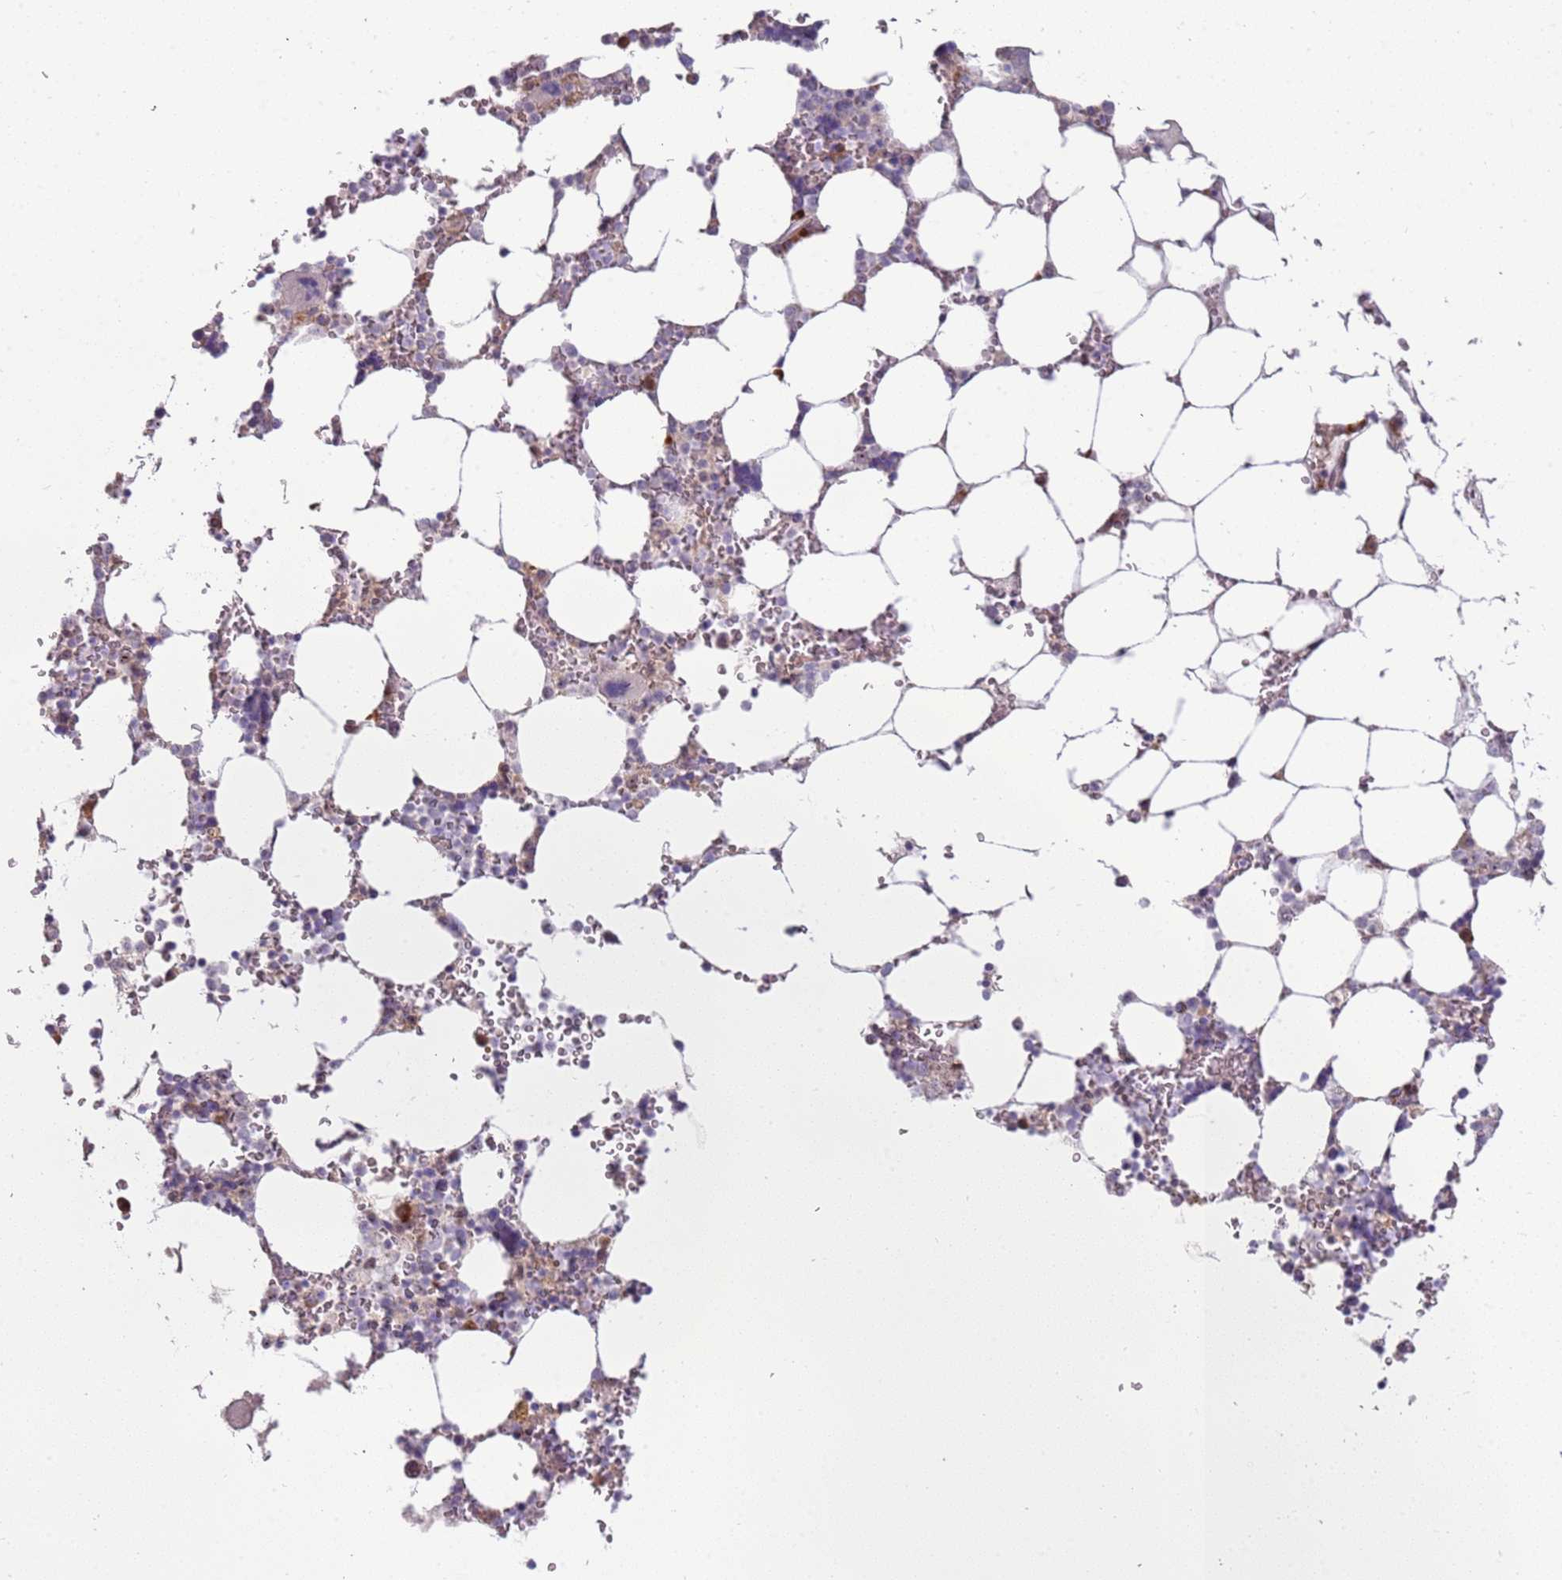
{"staining": {"intensity": "moderate", "quantity": "<25%", "location": "cytoplasmic/membranous,nuclear"}, "tissue": "bone marrow", "cell_type": "Hematopoietic cells", "image_type": "normal", "snomed": [{"axis": "morphology", "description": "Normal tissue, NOS"}, {"axis": "topography", "description": "Bone marrow"}], "caption": "Protein expression analysis of benign bone marrow shows moderate cytoplasmic/membranous,nuclear staining in approximately <25% of hematopoietic cells.", "gene": "UCMA", "patient": {"sex": "male", "age": 64}}